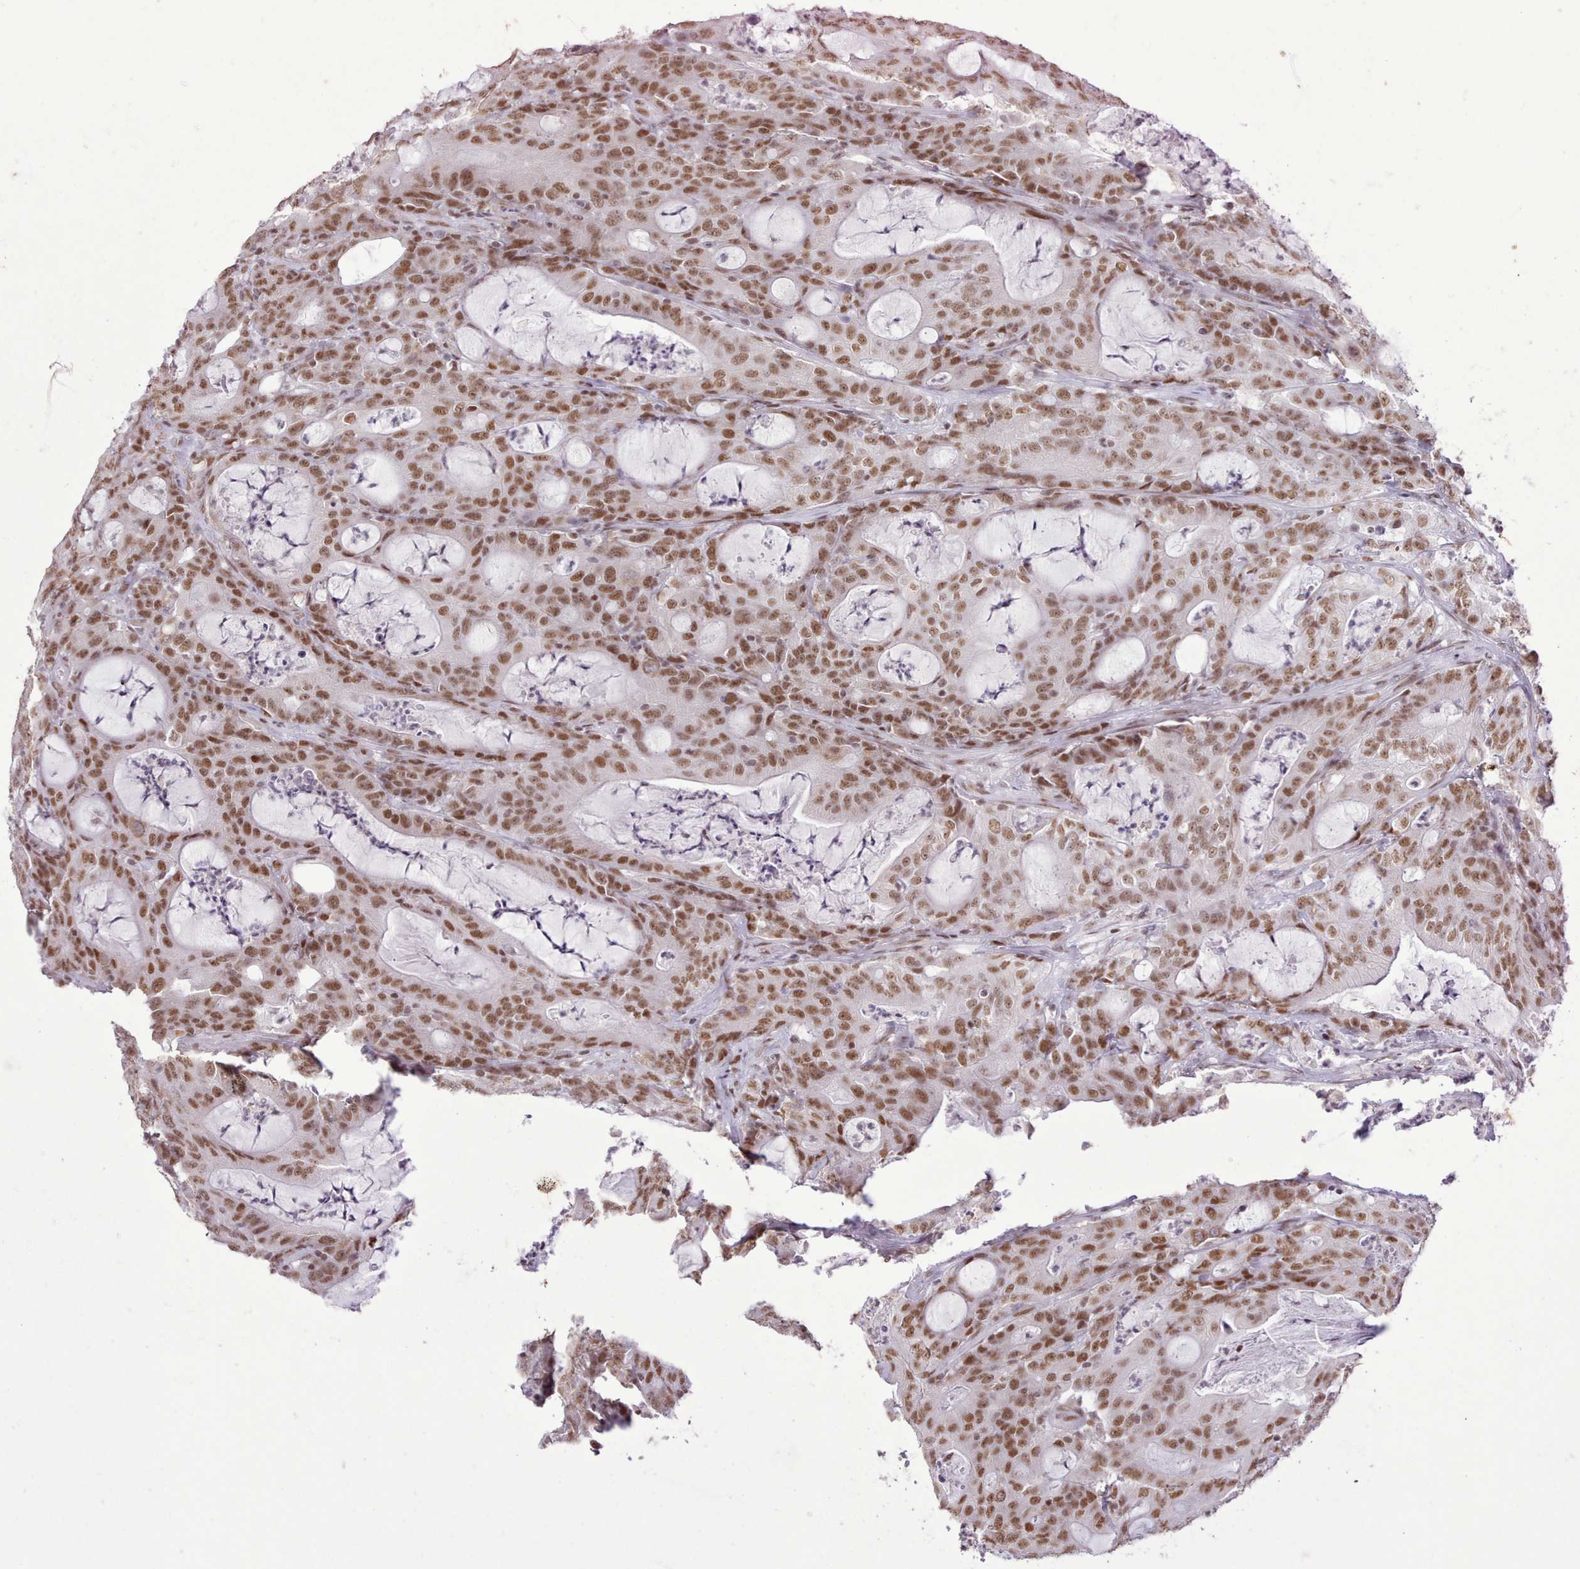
{"staining": {"intensity": "moderate", "quantity": ">75%", "location": "nuclear"}, "tissue": "colorectal cancer", "cell_type": "Tumor cells", "image_type": "cancer", "snomed": [{"axis": "morphology", "description": "Adenocarcinoma, NOS"}, {"axis": "topography", "description": "Colon"}], "caption": "The histopathology image demonstrates immunohistochemical staining of colorectal cancer (adenocarcinoma). There is moderate nuclear expression is present in about >75% of tumor cells.", "gene": "TAF15", "patient": {"sex": "male", "age": 83}}